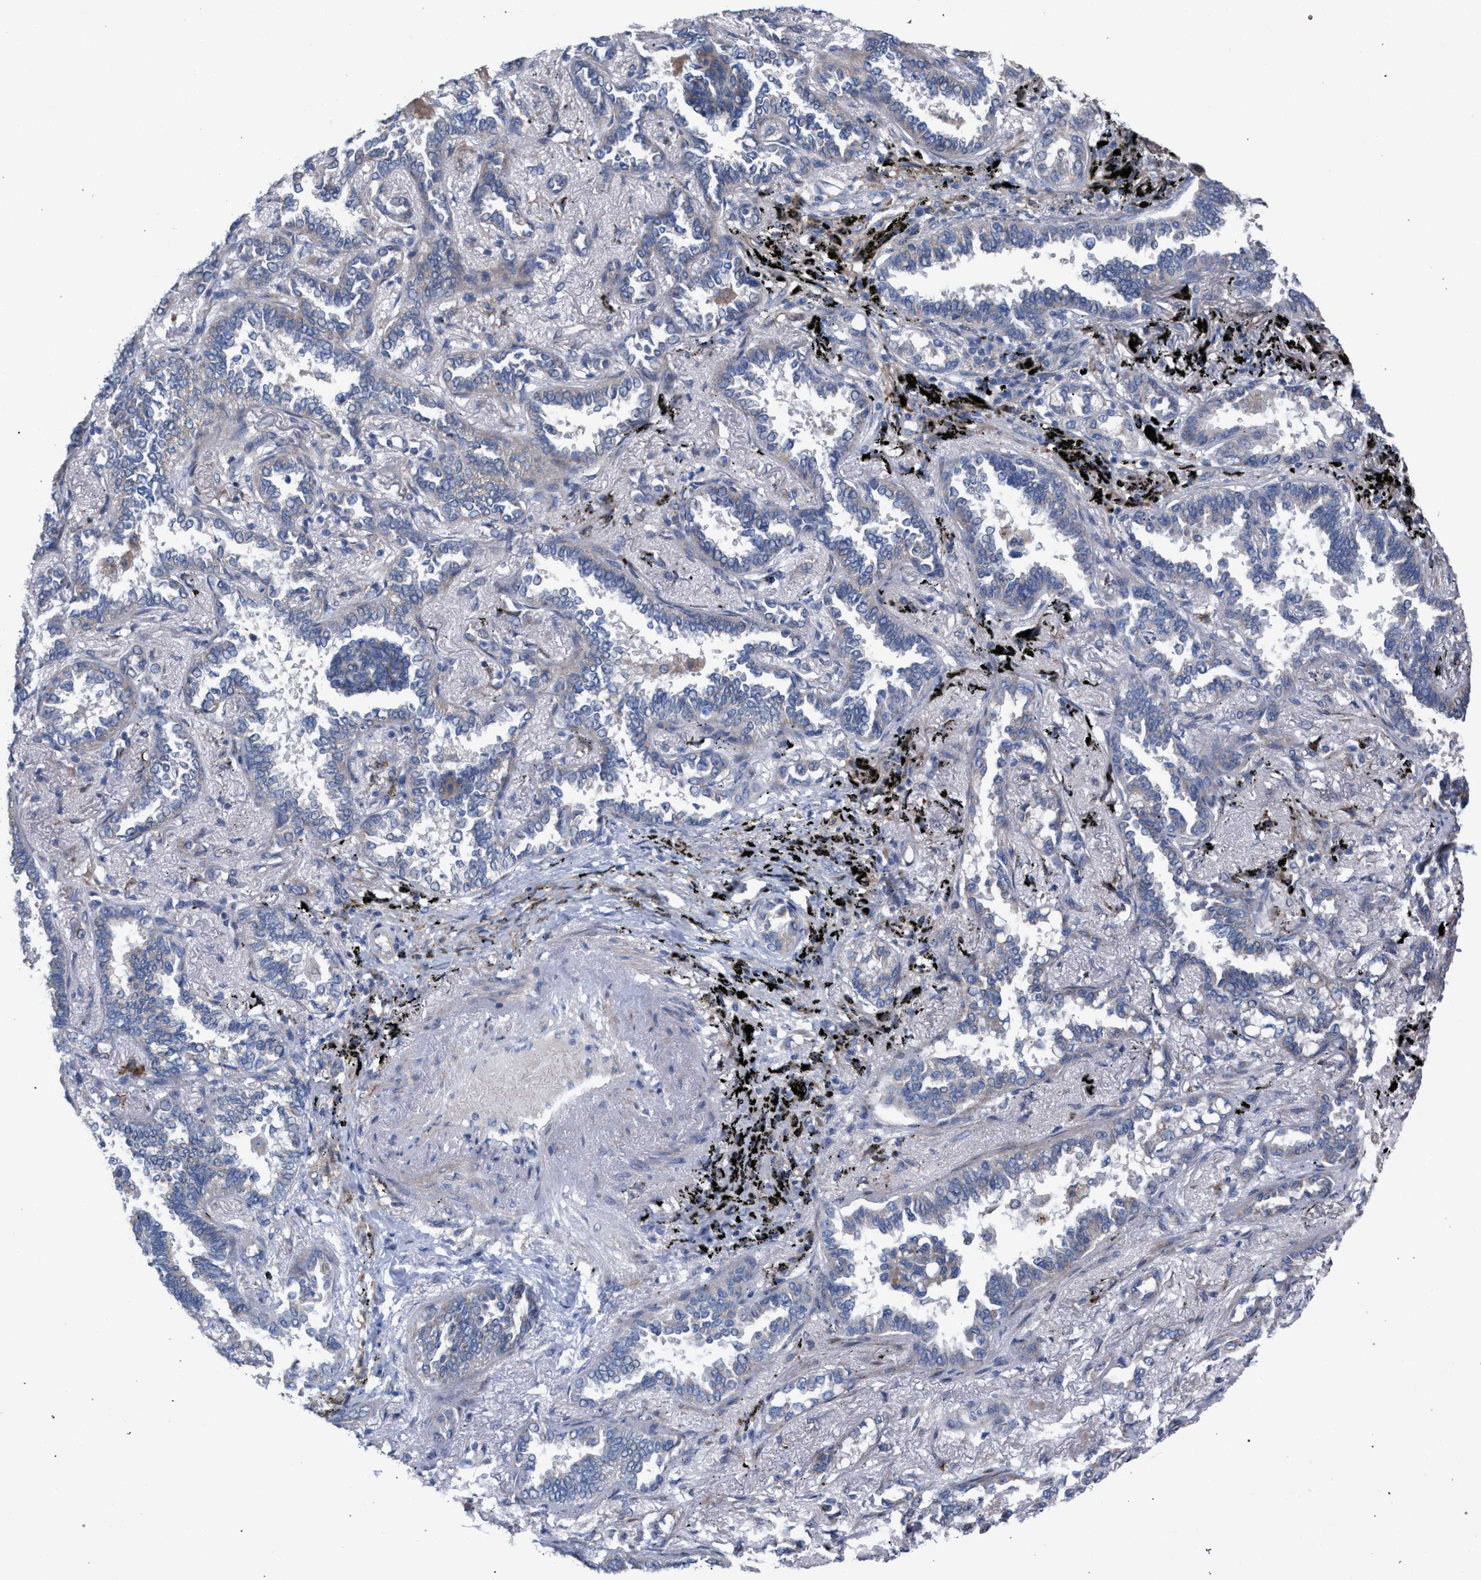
{"staining": {"intensity": "negative", "quantity": "none", "location": "none"}, "tissue": "lung cancer", "cell_type": "Tumor cells", "image_type": "cancer", "snomed": [{"axis": "morphology", "description": "Adenocarcinoma, NOS"}, {"axis": "topography", "description": "Lung"}], "caption": "A micrograph of human lung adenocarcinoma is negative for staining in tumor cells.", "gene": "RNF135", "patient": {"sex": "male", "age": 59}}